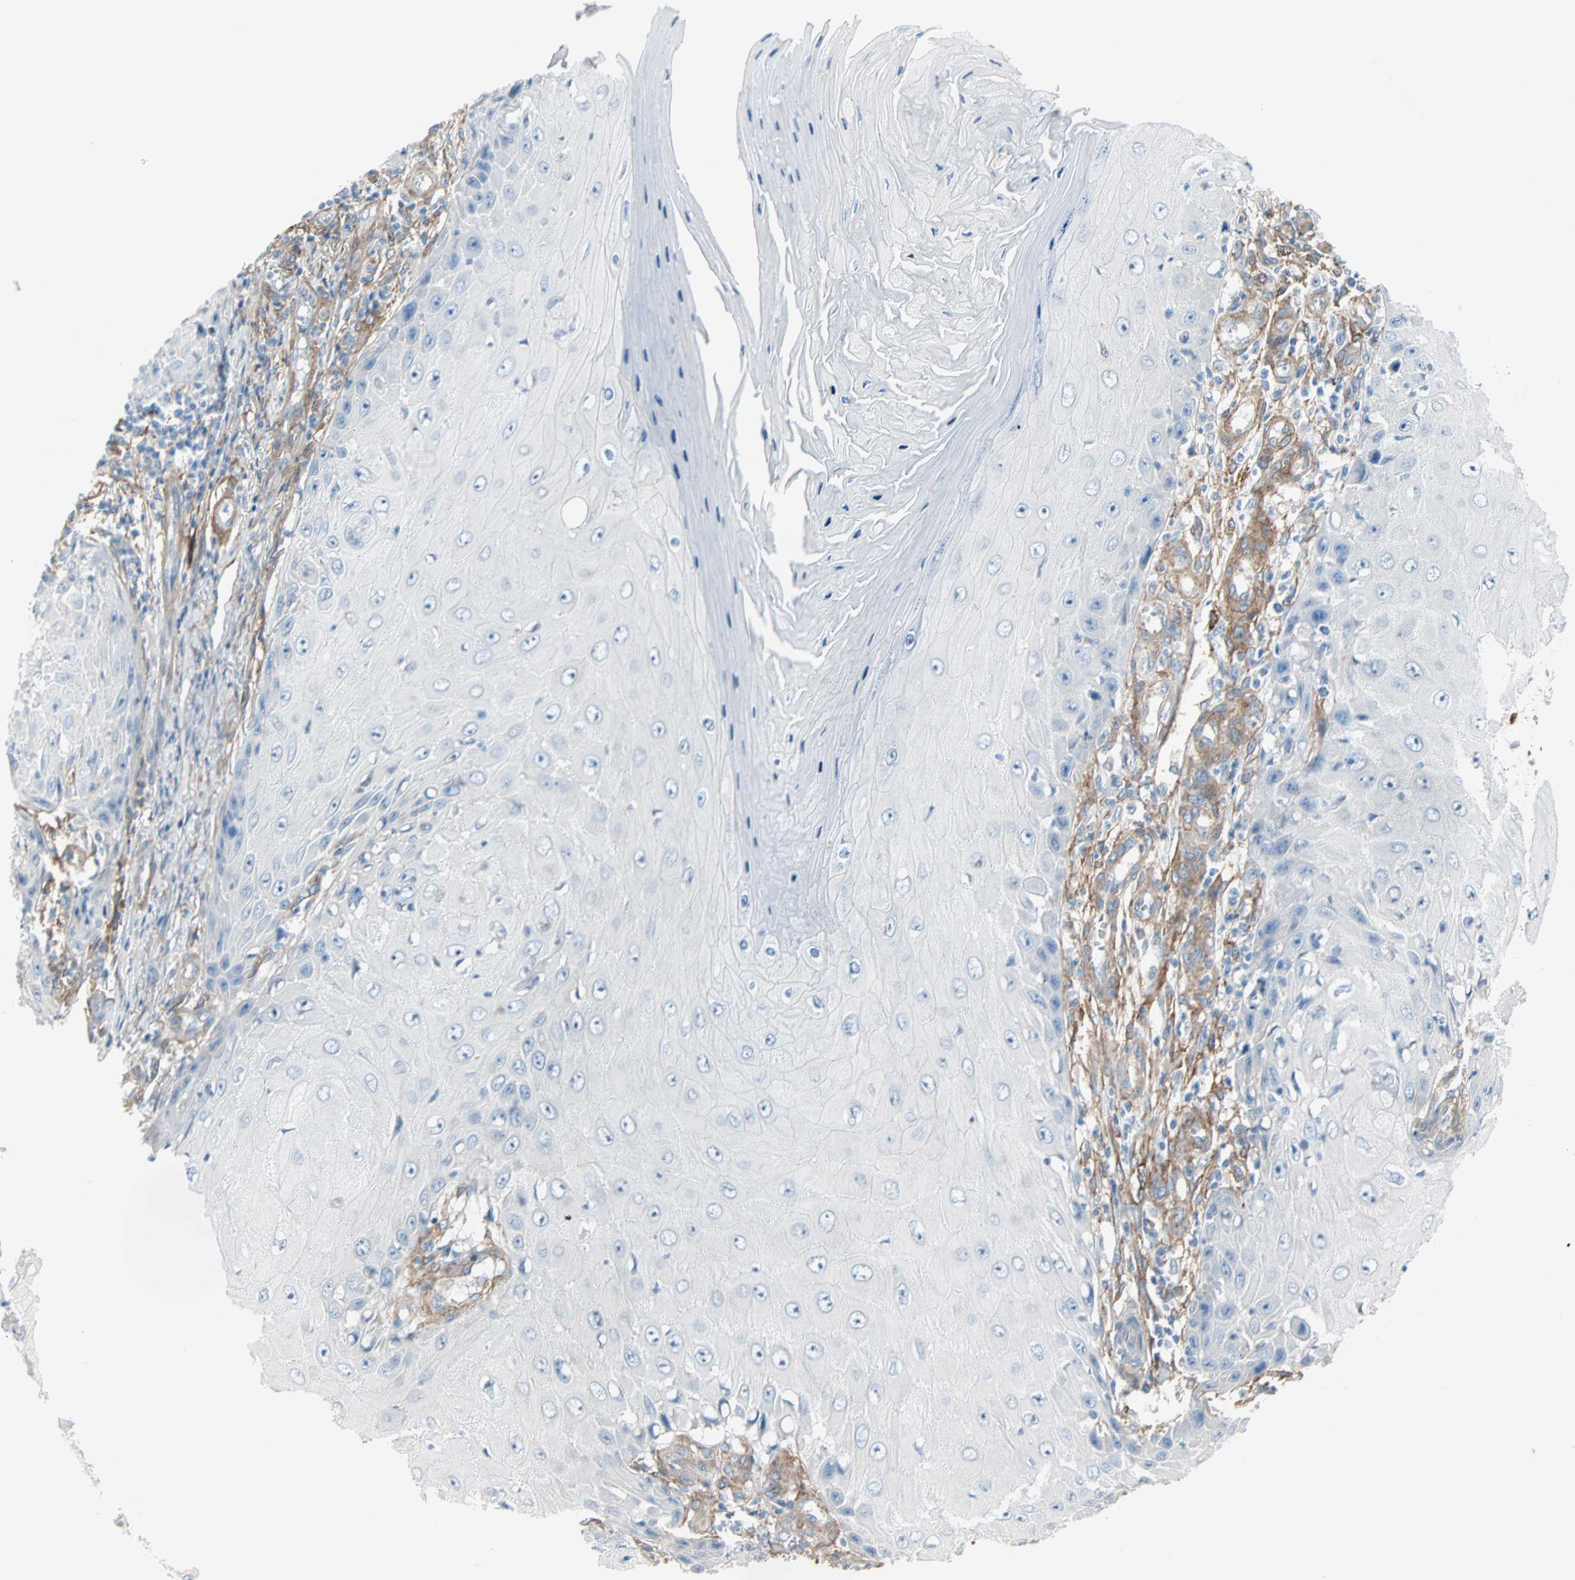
{"staining": {"intensity": "negative", "quantity": "none", "location": "none"}, "tissue": "skin cancer", "cell_type": "Tumor cells", "image_type": "cancer", "snomed": [{"axis": "morphology", "description": "Squamous cell carcinoma, NOS"}, {"axis": "topography", "description": "Skin"}], "caption": "This image is of skin cancer (squamous cell carcinoma) stained with immunohistochemistry to label a protein in brown with the nuclei are counter-stained blue. There is no staining in tumor cells.", "gene": "EPB41L2", "patient": {"sex": "female", "age": 73}}